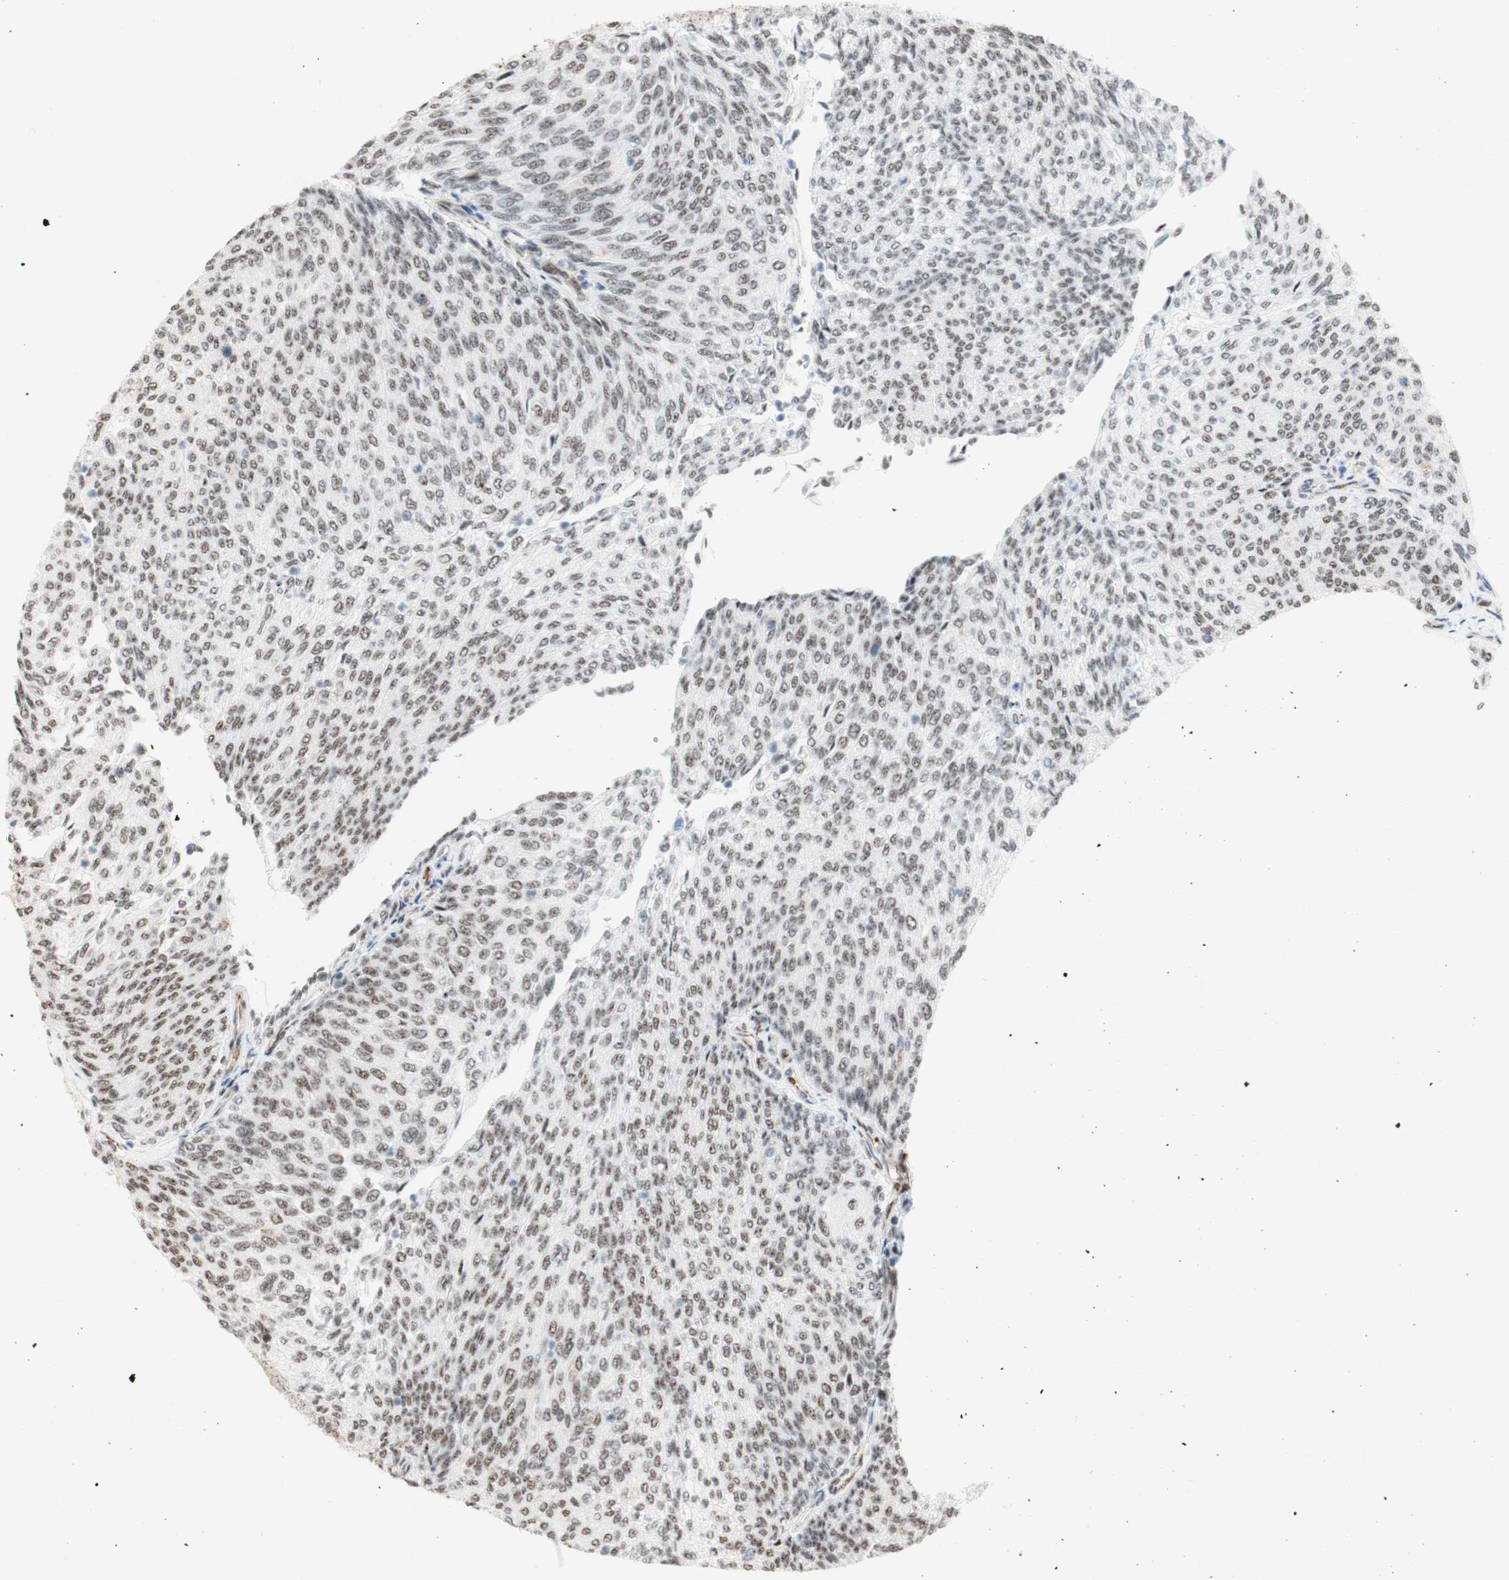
{"staining": {"intensity": "negative", "quantity": "none", "location": "none"}, "tissue": "urothelial cancer", "cell_type": "Tumor cells", "image_type": "cancer", "snomed": [{"axis": "morphology", "description": "Urothelial carcinoma, Low grade"}, {"axis": "topography", "description": "Urinary bladder"}], "caption": "A high-resolution histopathology image shows immunohistochemistry (IHC) staining of urothelial carcinoma (low-grade), which exhibits no significant staining in tumor cells.", "gene": "SAP18", "patient": {"sex": "female", "age": 79}}